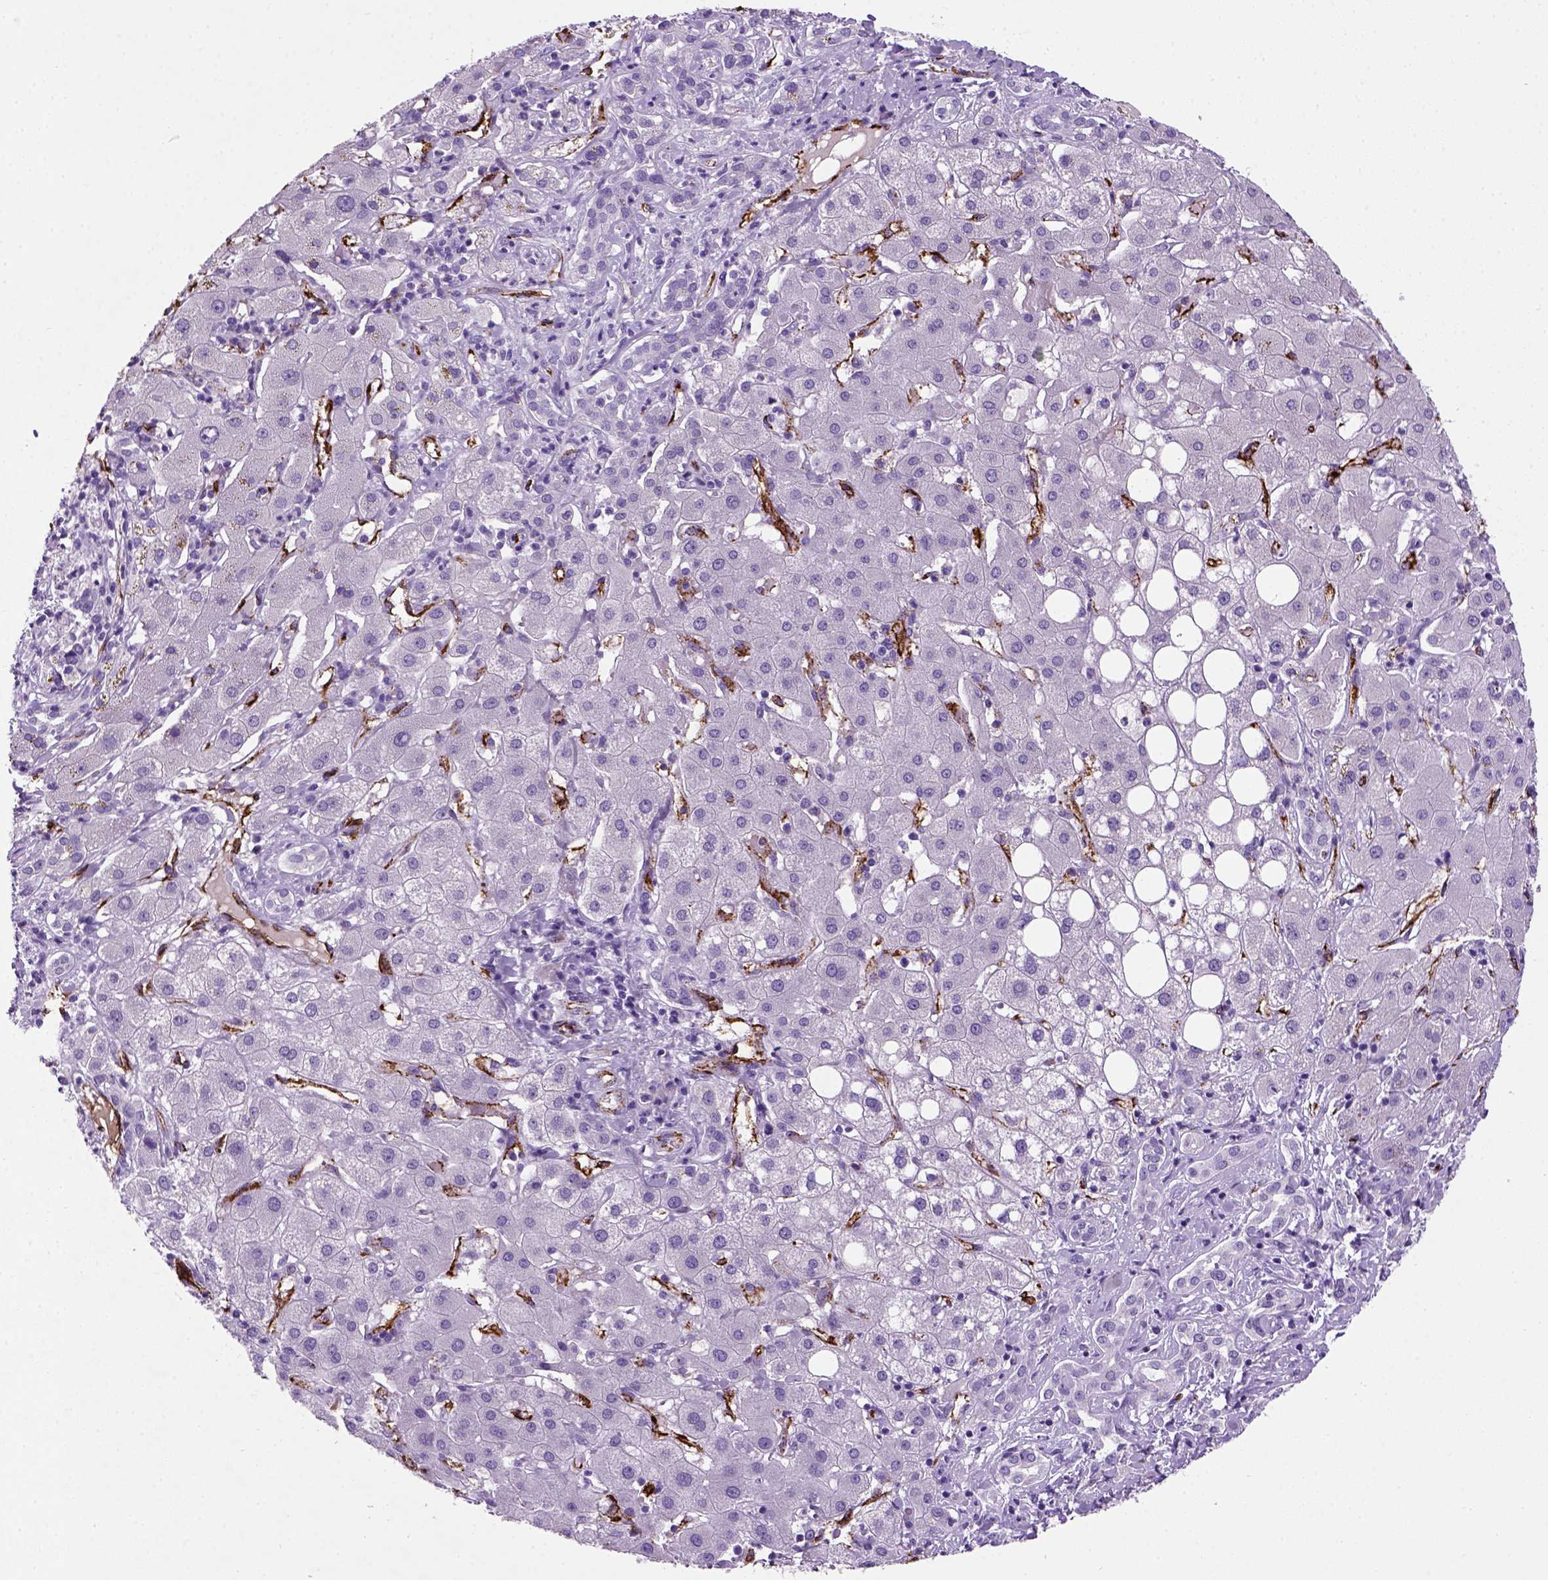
{"staining": {"intensity": "negative", "quantity": "none", "location": "none"}, "tissue": "liver cancer", "cell_type": "Tumor cells", "image_type": "cancer", "snomed": [{"axis": "morphology", "description": "Carcinoma, Hepatocellular, NOS"}, {"axis": "topography", "description": "Liver"}], "caption": "Histopathology image shows no significant protein expression in tumor cells of liver hepatocellular carcinoma.", "gene": "VWF", "patient": {"sex": "male", "age": 65}}